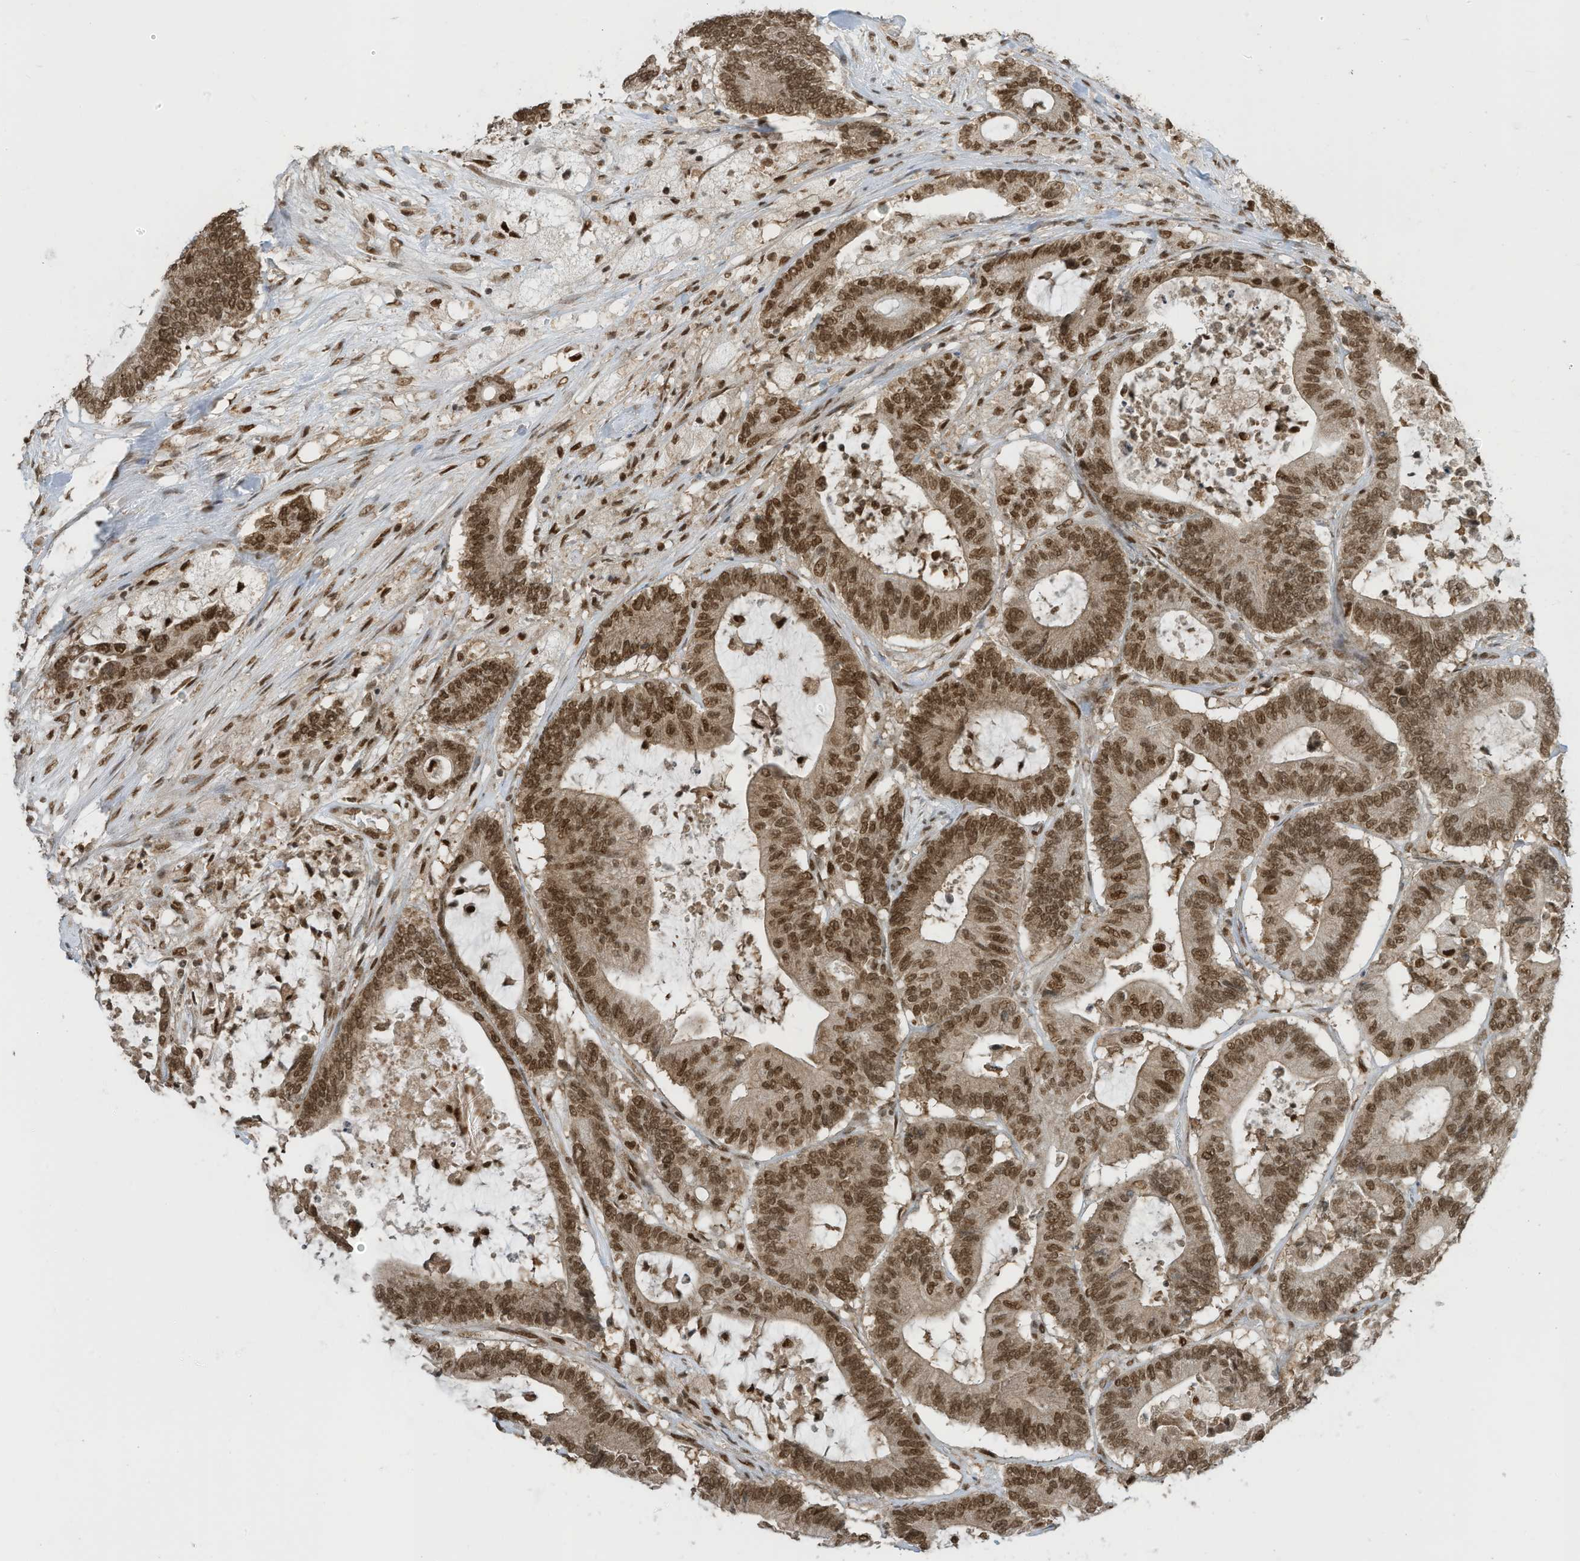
{"staining": {"intensity": "moderate", "quantity": ">75%", "location": "nuclear"}, "tissue": "colorectal cancer", "cell_type": "Tumor cells", "image_type": "cancer", "snomed": [{"axis": "morphology", "description": "Adenocarcinoma, NOS"}, {"axis": "topography", "description": "Colon"}], "caption": "Tumor cells demonstrate medium levels of moderate nuclear expression in about >75% of cells in human colorectal adenocarcinoma. Immunohistochemistry stains the protein in brown and the nuclei are stained blue.", "gene": "KPNB1", "patient": {"sex": "female", "age": 84}}